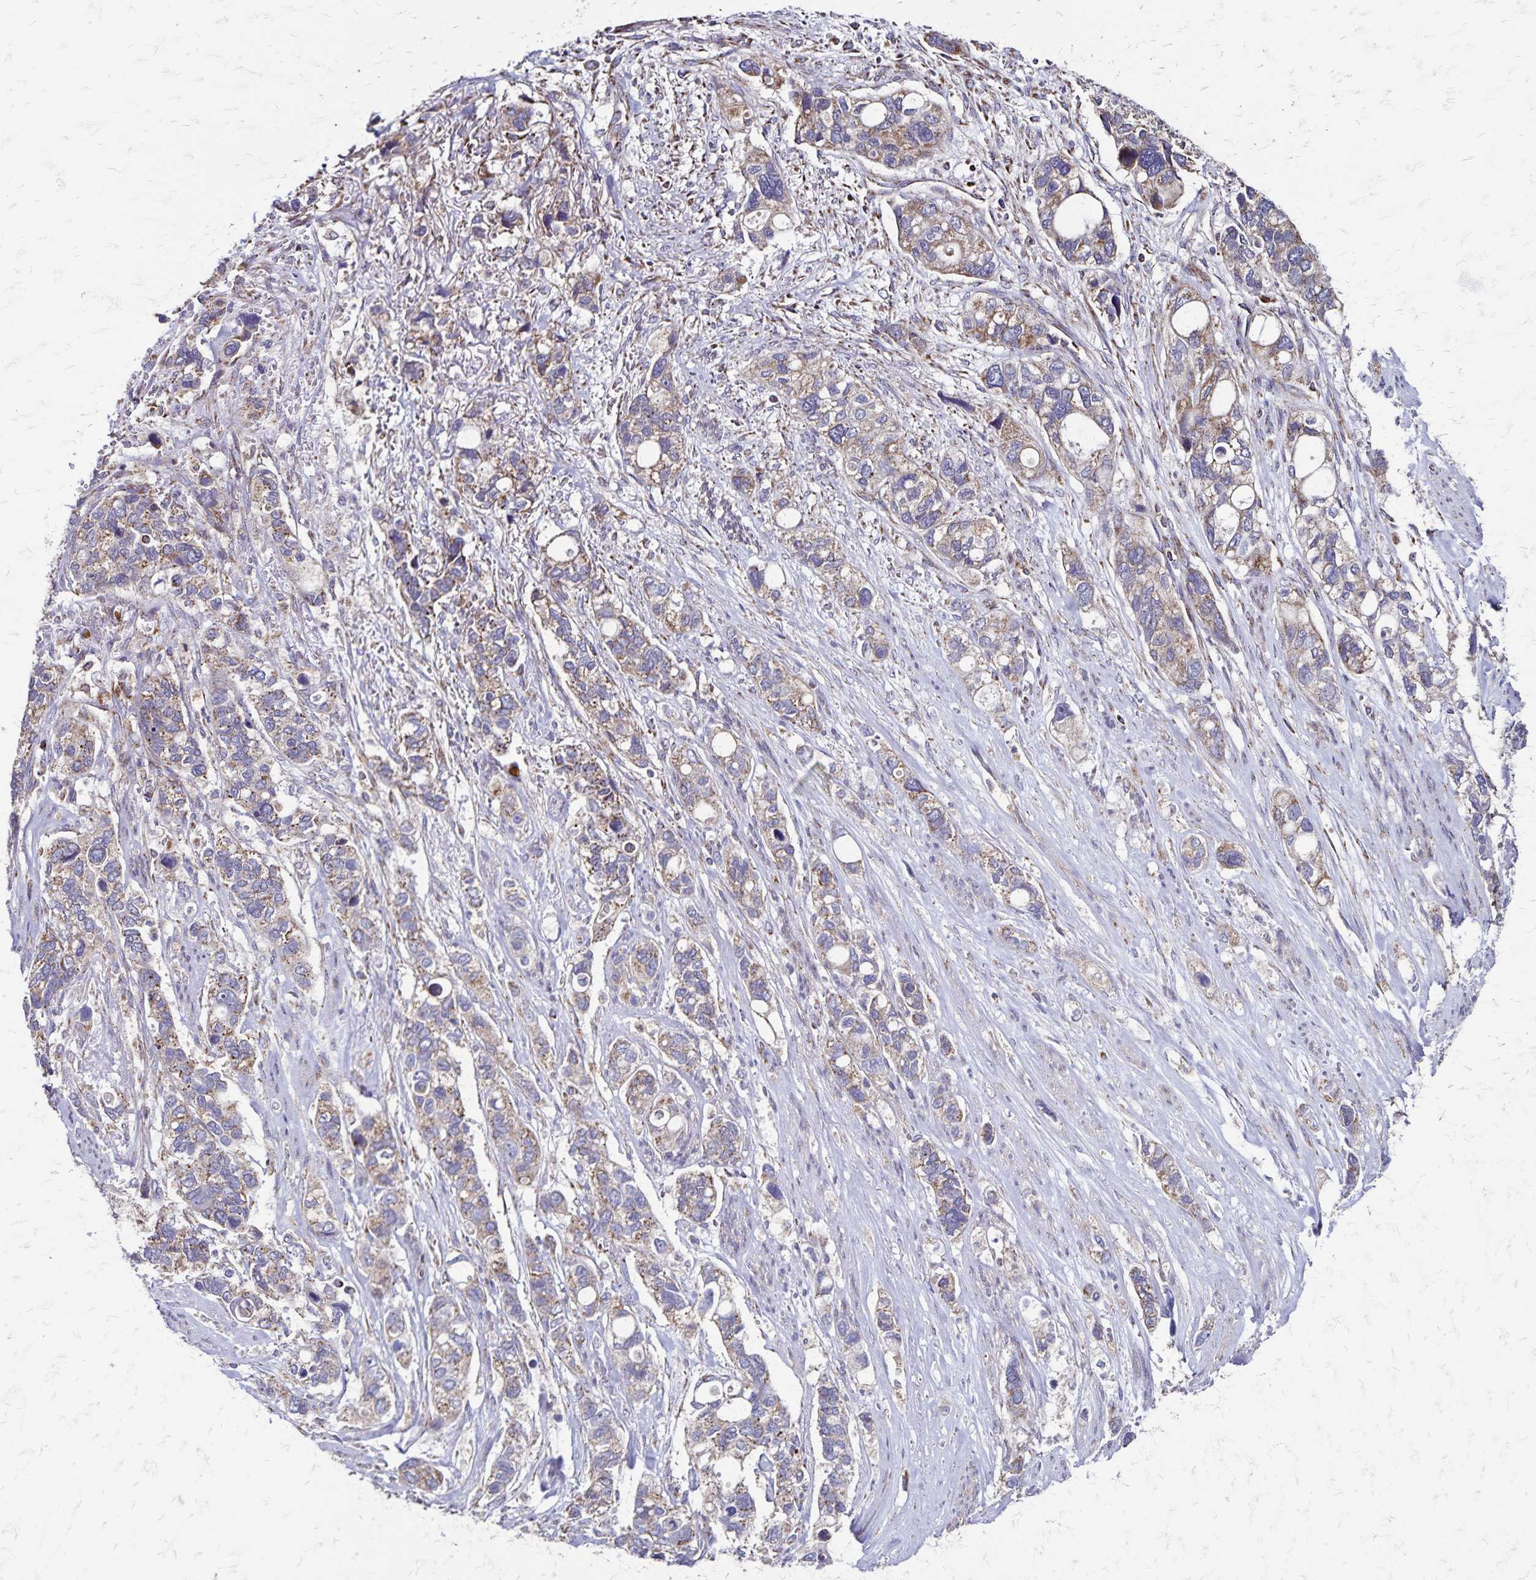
{"staining": {"intensity": "weak", "quantity": "25%-75%", "location": "cytoplasmic/membranous"}, "tissue": "stomach cancer", "cell_type": "Tumor cells", "image_type": "cancer", "snomed": [{"axis": "morphology", "description": "Adenocarcinoma, NOS"}, {"axis": "topography", "description": "Stomach, upper"}], "caption": "Protein staining by immunohistochemistry demonstrates weak cytoplasmic/membranous positivity in approximately 25%-75% of tumor cells in stomach adenocarcinoma.", "gene": "NFS1", "patient": {"sex": "female", "age": 81}}